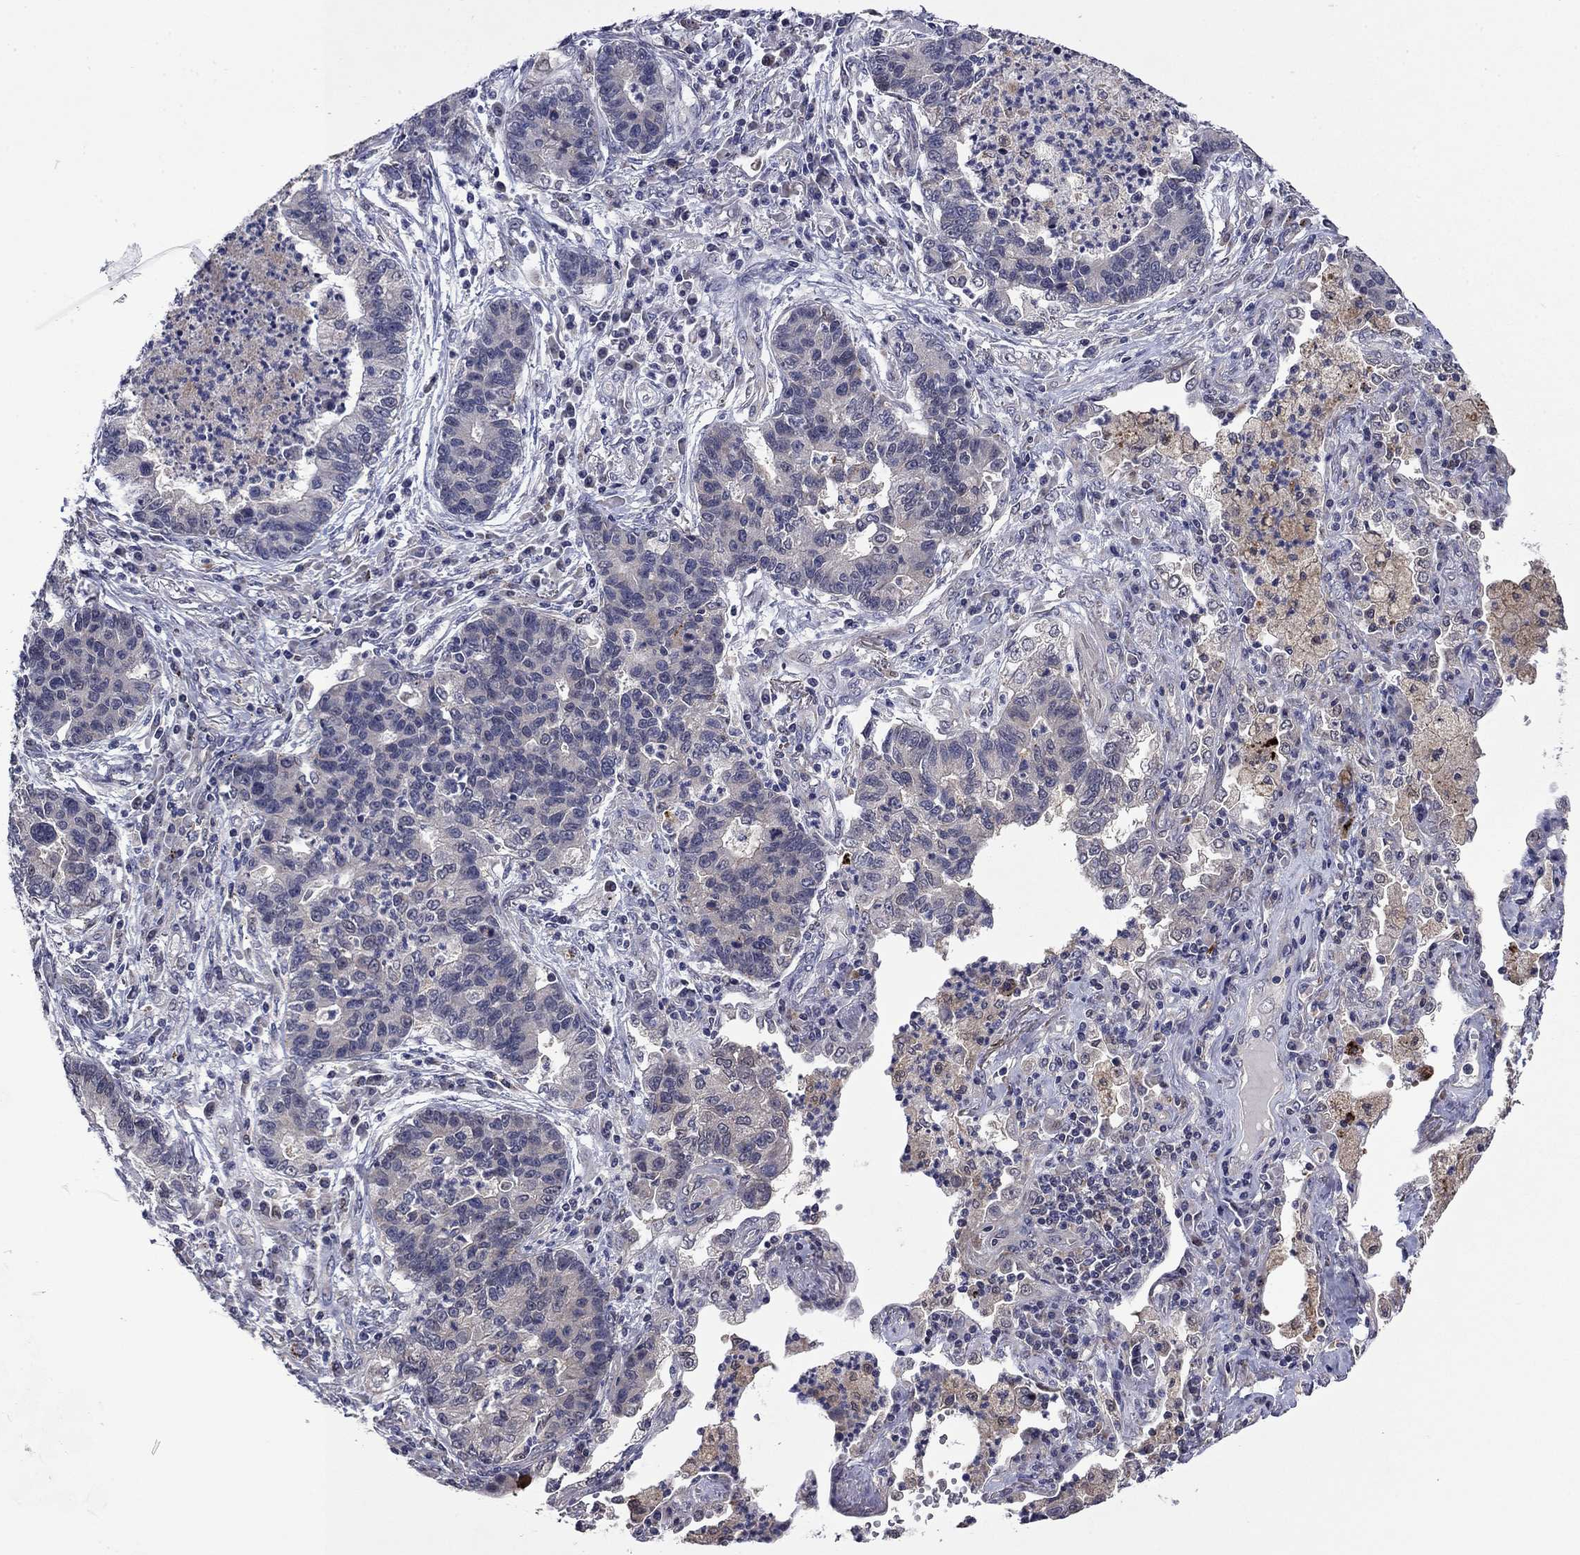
{"staining": {"intensity": "negative", "quantity": "none", "location": "none"}, "tissue": "lung cancer", "cell_type": "Tumor cells", "image_type": "cancer", "snomed": [{"axis": "morphology", "description": "Adenocarcinoma, NOS"}, {"axis": "topography", "description": "Lung"}], "caption": "A micrograph of lung adenocarcinoma stained for a protein demonstrates no brown staining in tumor cells.", "gene": "TPMT", "patient": {"sex": "female", "age": 57}}